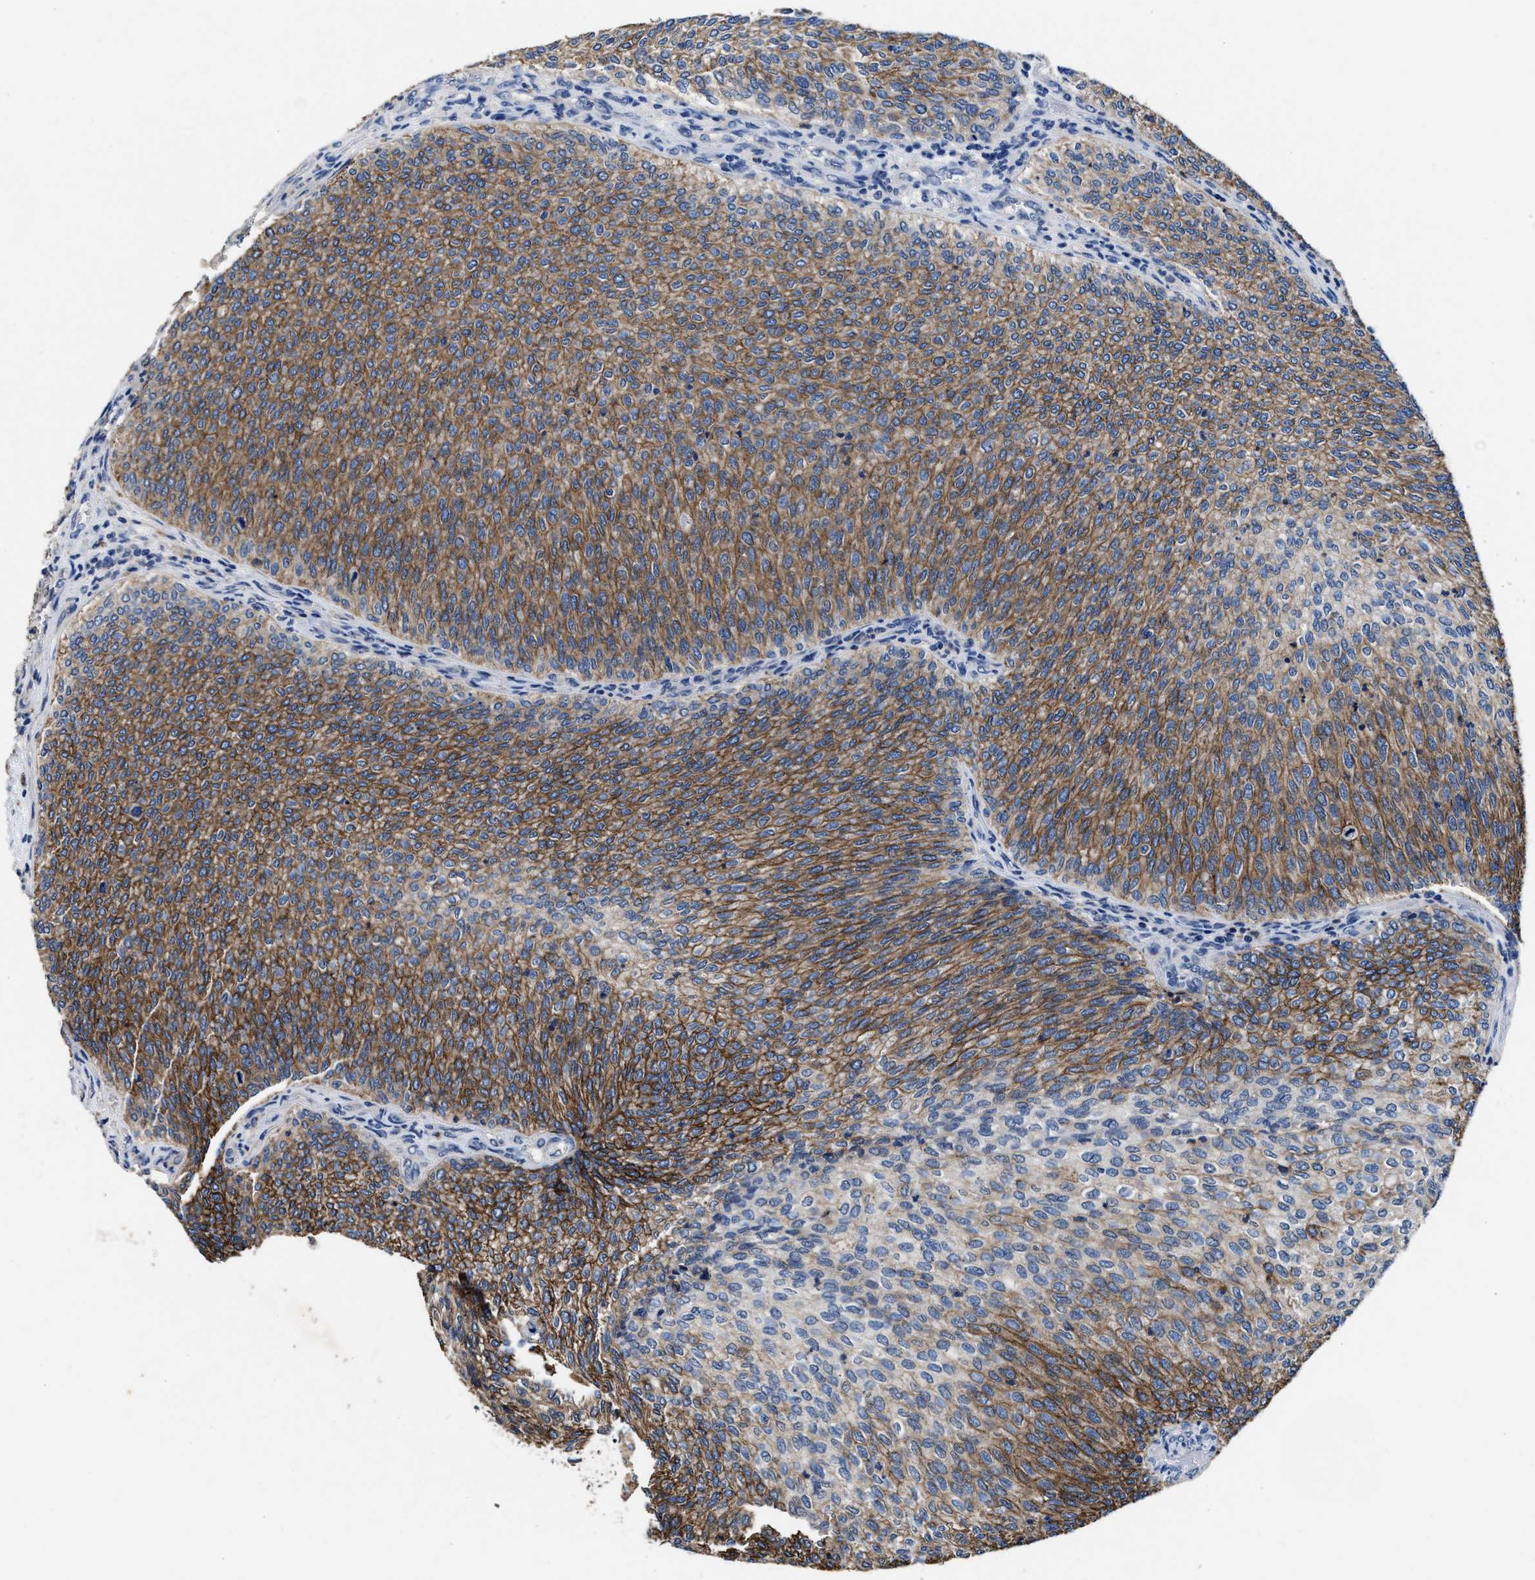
{"staining": {"intensity": "moderate", "quantity": ">75%", "location": "cytoplasmic/membranous"}, "tissue": "urothelial cancer", "cell_type": "Tumor cells", "image_type": "cancer", "snomed": [{"axis": "morphology", "description": "Urothelial carcinoma, Low grade"}, {"axis": "topography", "description": "Urinary bladder"}], "caption": "Immunohistochemical staining of urothelial carcinoma (low-grade) exhibits medium levels of moderate cytoplasmic/membranous positivity in about >75% of tumor cells.", "gene": "UBR4", "patient": {"sex": "female", "age": 79}}